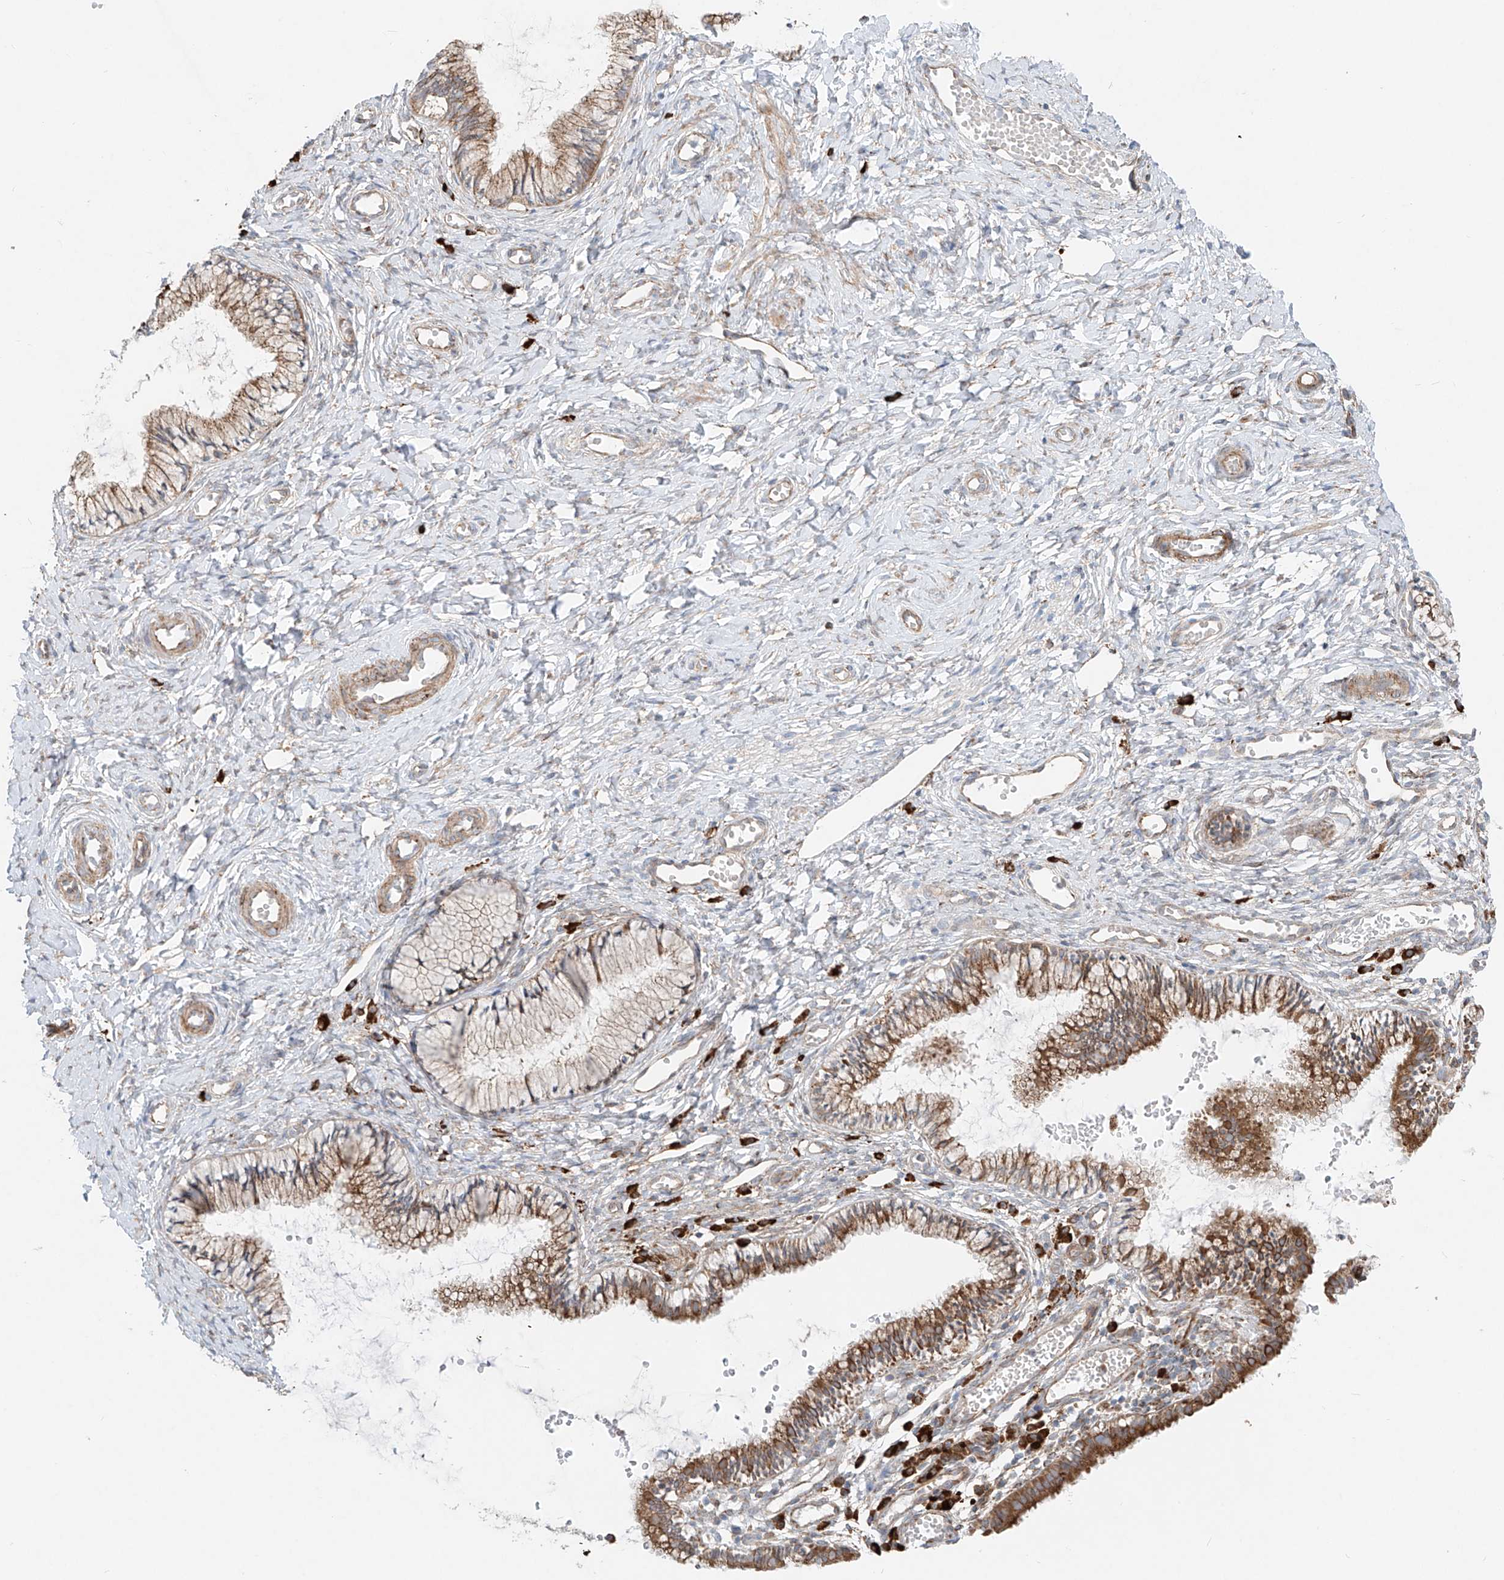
{"staining": {"intensity": "moderate", "quantity": "25%-75%", "location": "cytoplasmic/membranous"}, "tissue": "cervix", "cell_type": "Glandular cells", "image_type": "normal", "snomed": [{"axis": "morphology", "description": "Normal tissue, NOS"}, {"axis": "topography", "description": "Cervix"}], "caption": "This histopathology image demonstrates unremarkable cervix stained with immunohistochemistry (IHC) to label a protein in brown. The cytoplasmic/membranous of glandular cells show moderate positivity for the protein. Nuclei are counter-stained blue.", "gene": "EIPR1", "patient": {"sex": "female", "age": 27}}